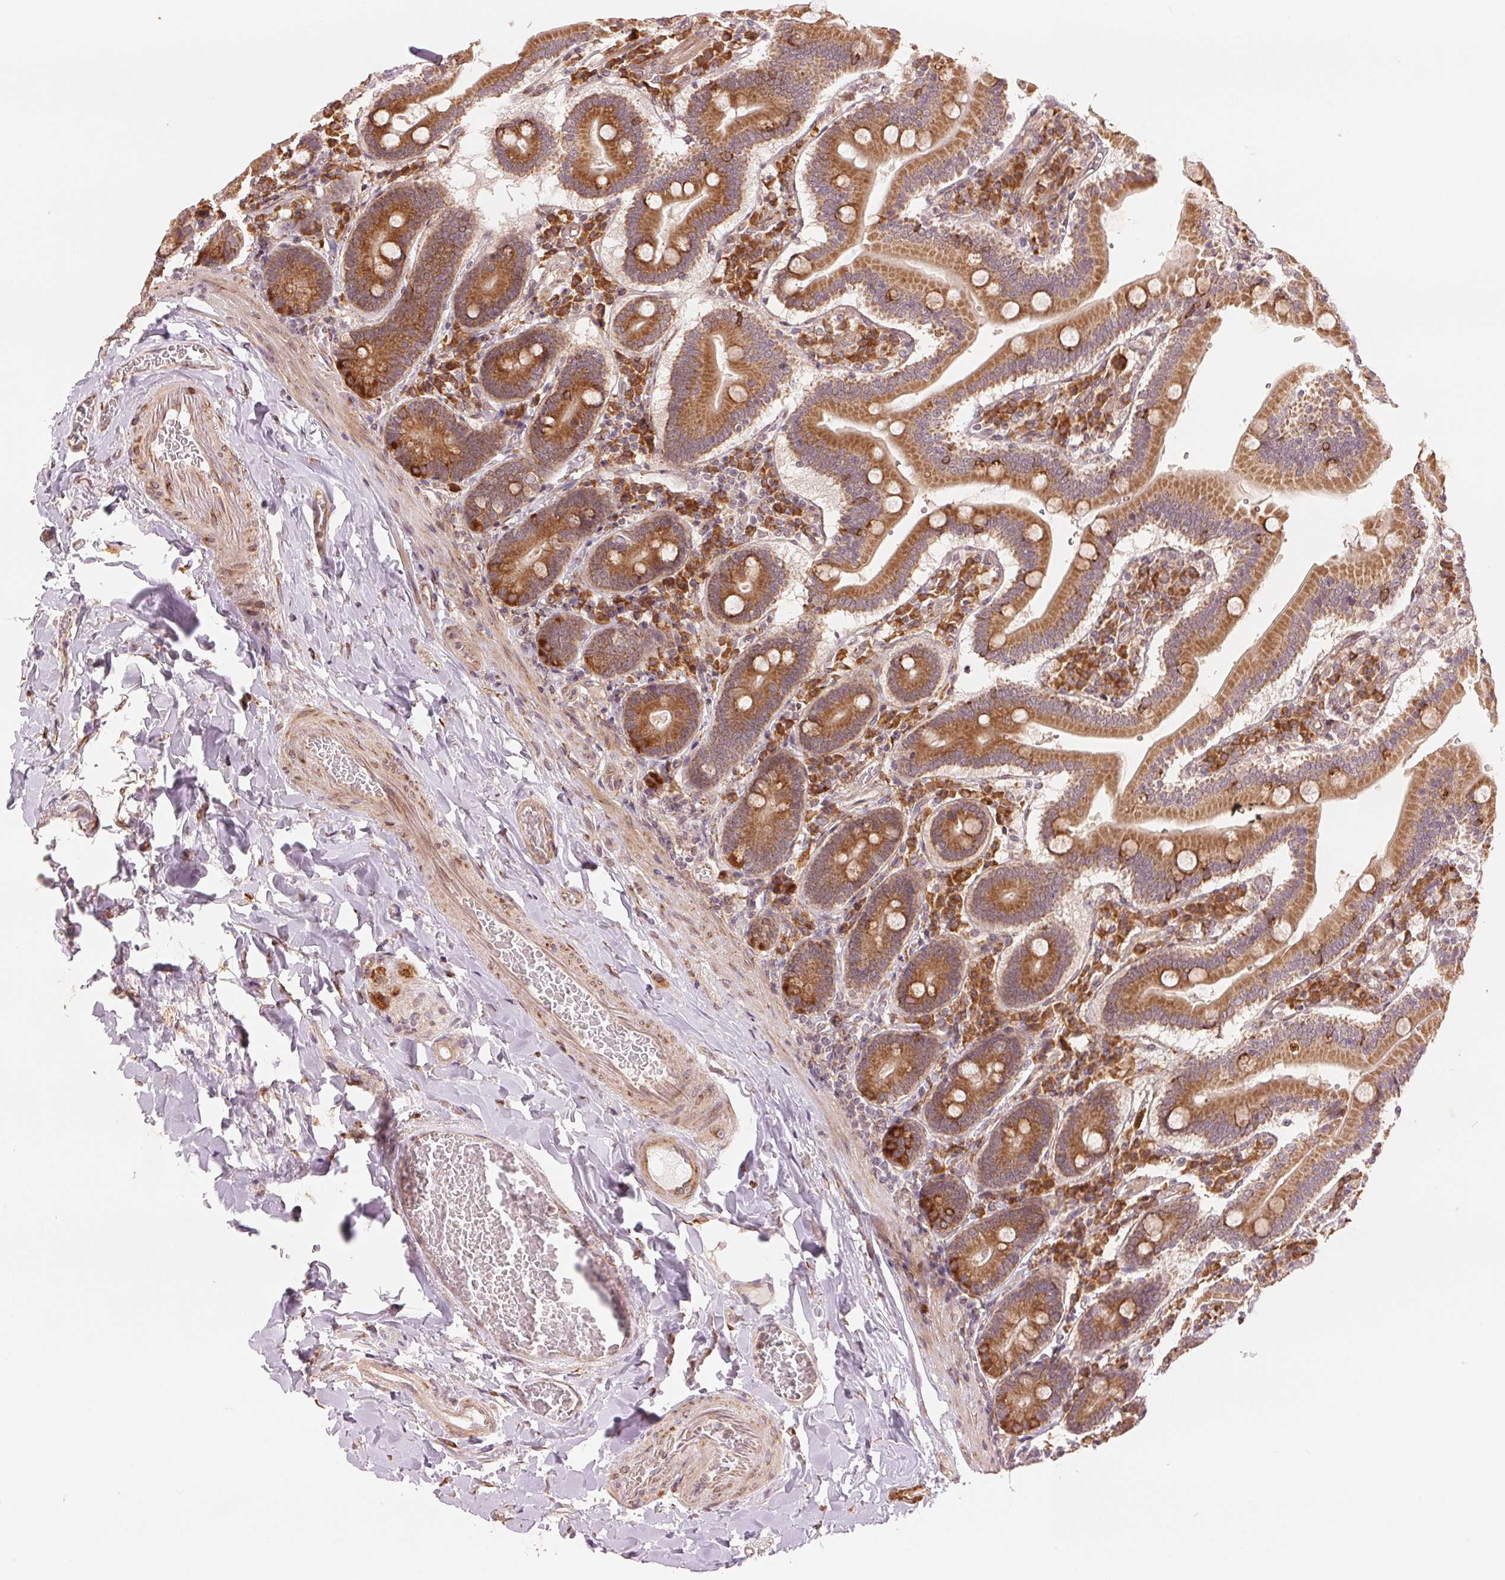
{"staining": {"intensity": "strong", "quantity": ">75%", "location": "cytoplasmic/membranous"}, "tissue": "duodenum", "cell_type": "Glandular cells", "image_type": "normal", "snomed": [{"axis": "morphology", "description": "Normal tissue, NOS"}, {"axis": "topography", "description": "Duodenum"}], "caption": "An IHC photomicrograph of normal tissue is shown. Protein staining in brown highlights strong cytoplasmic/membranous positivity in duodenum within glandular cells. The protein of interest is stained brown, and the nuclei are stained in blue (DAB IHC with brightfield microscopy, high magnification).", "gene": "SLC20A1", "patient": {"sex": "female", "age": 62}}